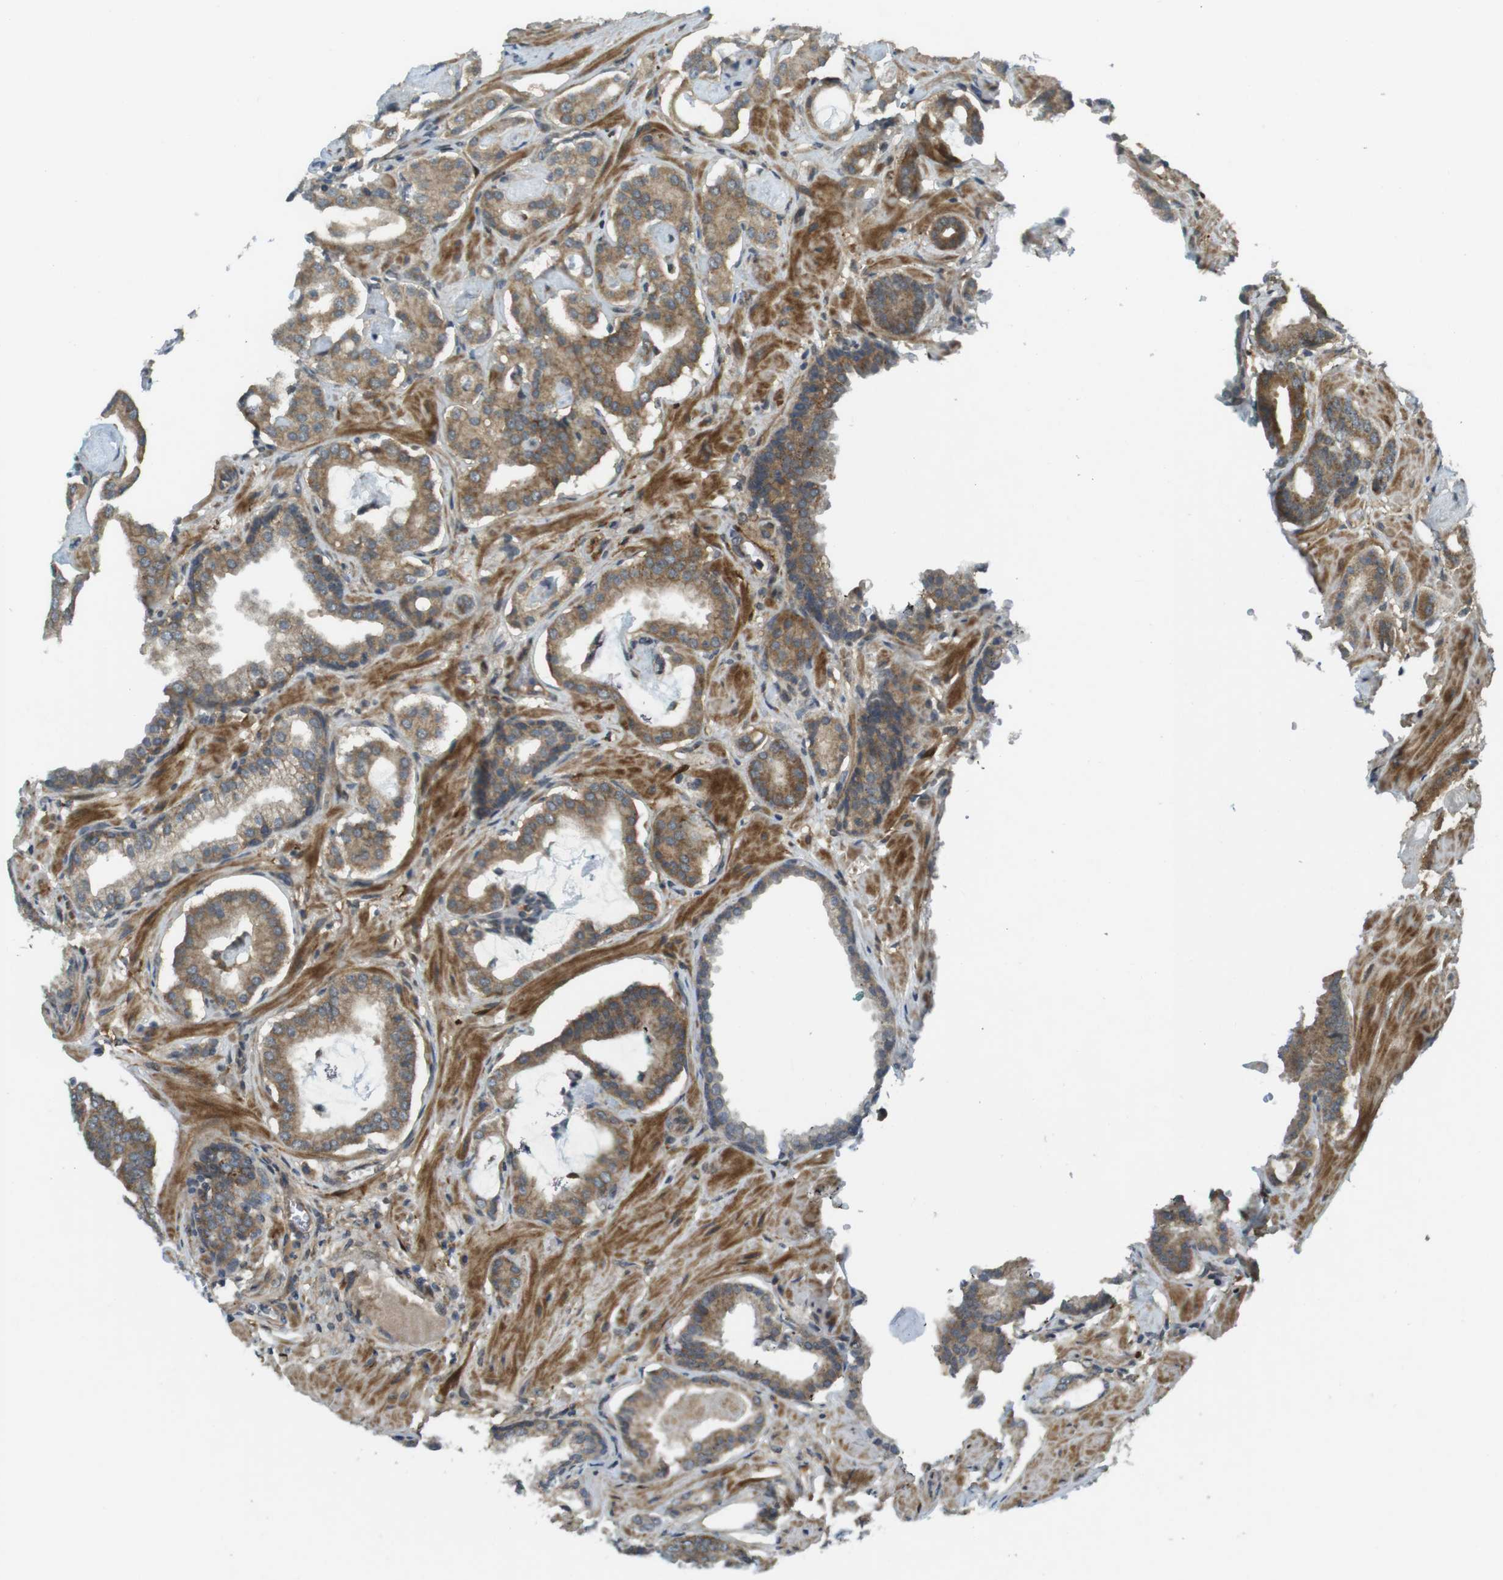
{"staining": {"intensity": "moderate", "quantity": ">75%", "location": "cytoplasmic/membranous"}, "tissue": "prostate cancer", "cell_type": "Tumor cells", "image_type": "cancer", "snomed": [{"axis": "morphology", "description": "Adenocarcinoma, Low grade"}, {"axis": "topography", "description": "Prostate"}], "caption": "Protein staining exhibits moderate cytoplasmic/membranous expression in approximately >75% of tumor cells in prostate cancer. (DAB IHC with brightfield microscopy, high magnification).", "gene": "IFFO2", "patient": {"sex": "male", "age": 53}}